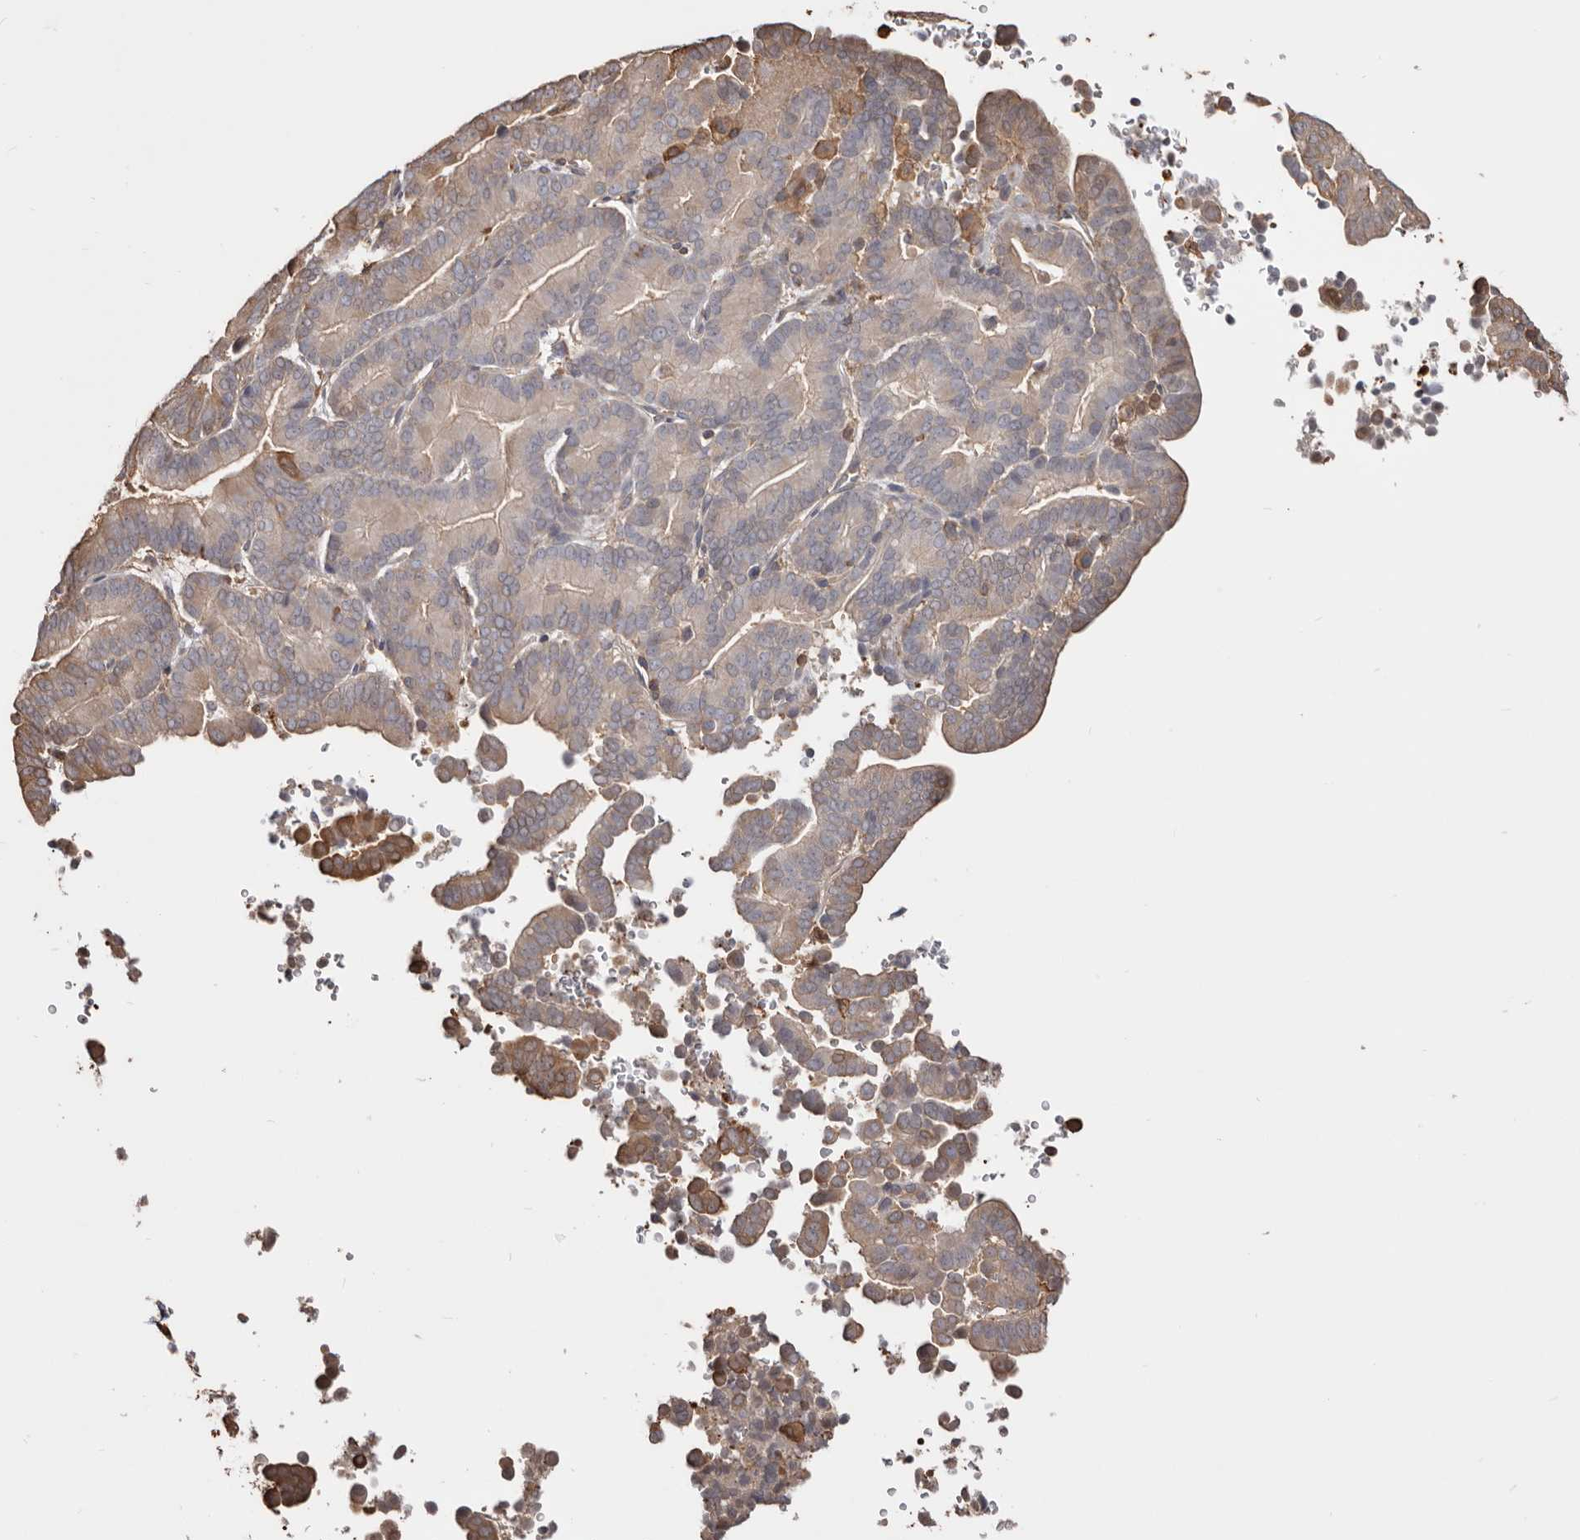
{"staining": {"intensity": "moderate", "quantity": "25%-75%", "location": "cytoplasmic/membranous"}, "tissue": "liver cancer", "cell_type": "Tumor cells", "image_type": "cancer", "snomed": [{"axis": "morphology", "description": "Cholangiocarcinoma"}, {"axis": "topography", "description": "Liver"}], "caption": "Protein expression analysis of liver cancer exhibits moderate cytoplasmic/membranous expression in about 25%-75% of tumor cells.", "gene": "PKM", "patient": {"sex": "female", "age": 75}}